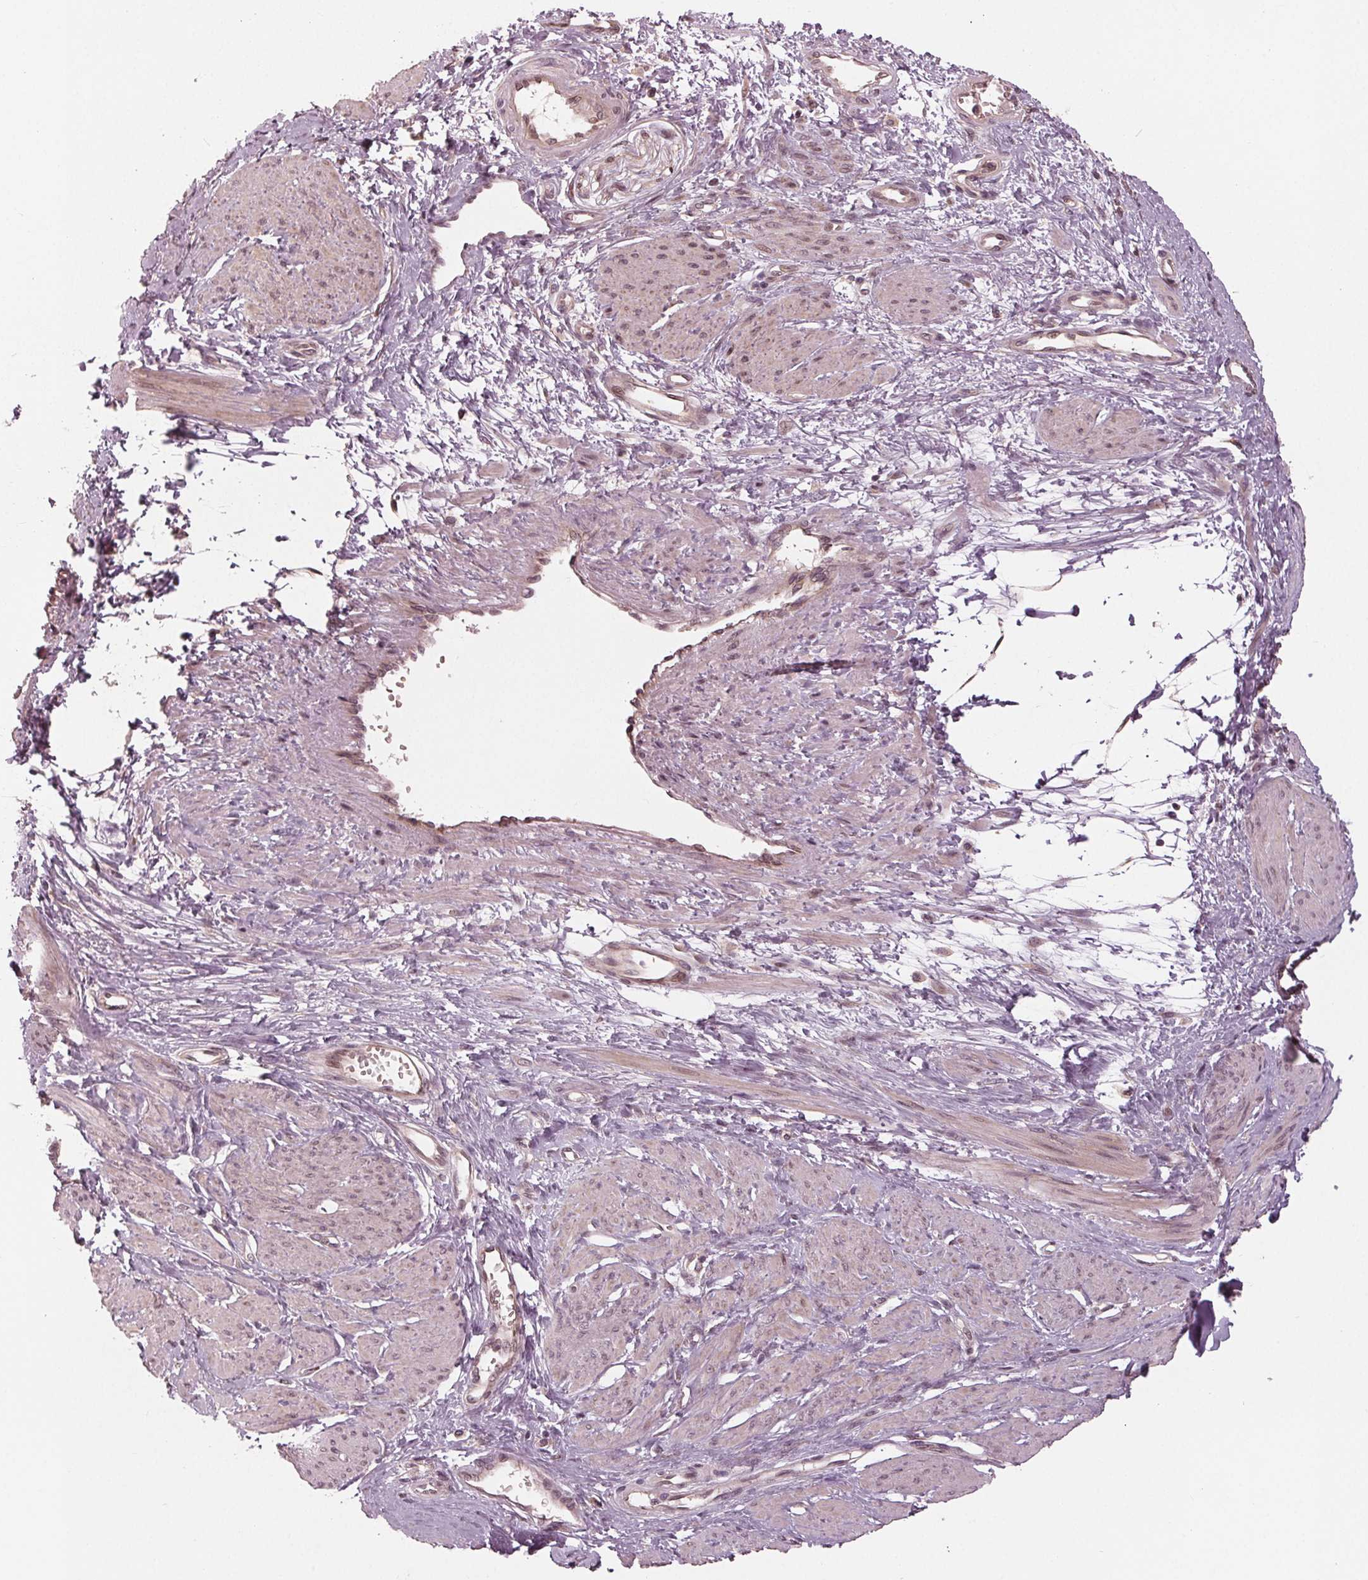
{"staining": {"intensity": "weak", "quantity": "<25%", "location": "cytoplasmic/membranous,nuclear"}, "tissue": "smooth muscle", "cell_type": "Smooth muscle cells", "image_type": "normal", "snomed": [{"axis": "morphology", "description": "Normal tissue, NOS"}, {"axis": "topography", "description": "Smooth muscle"}, {"axis": "topography", "description": "Uterus"}], "caption": "Immunohistochemistry (IHC) of benign smooth muscle demonstrates no expression in smooth muscle cells. (DAB immunohistochemistry (IHC) with hematoxylin counter stain).", "gene": "ZNF471", "patient": {"sex": "female", "age": 39}}